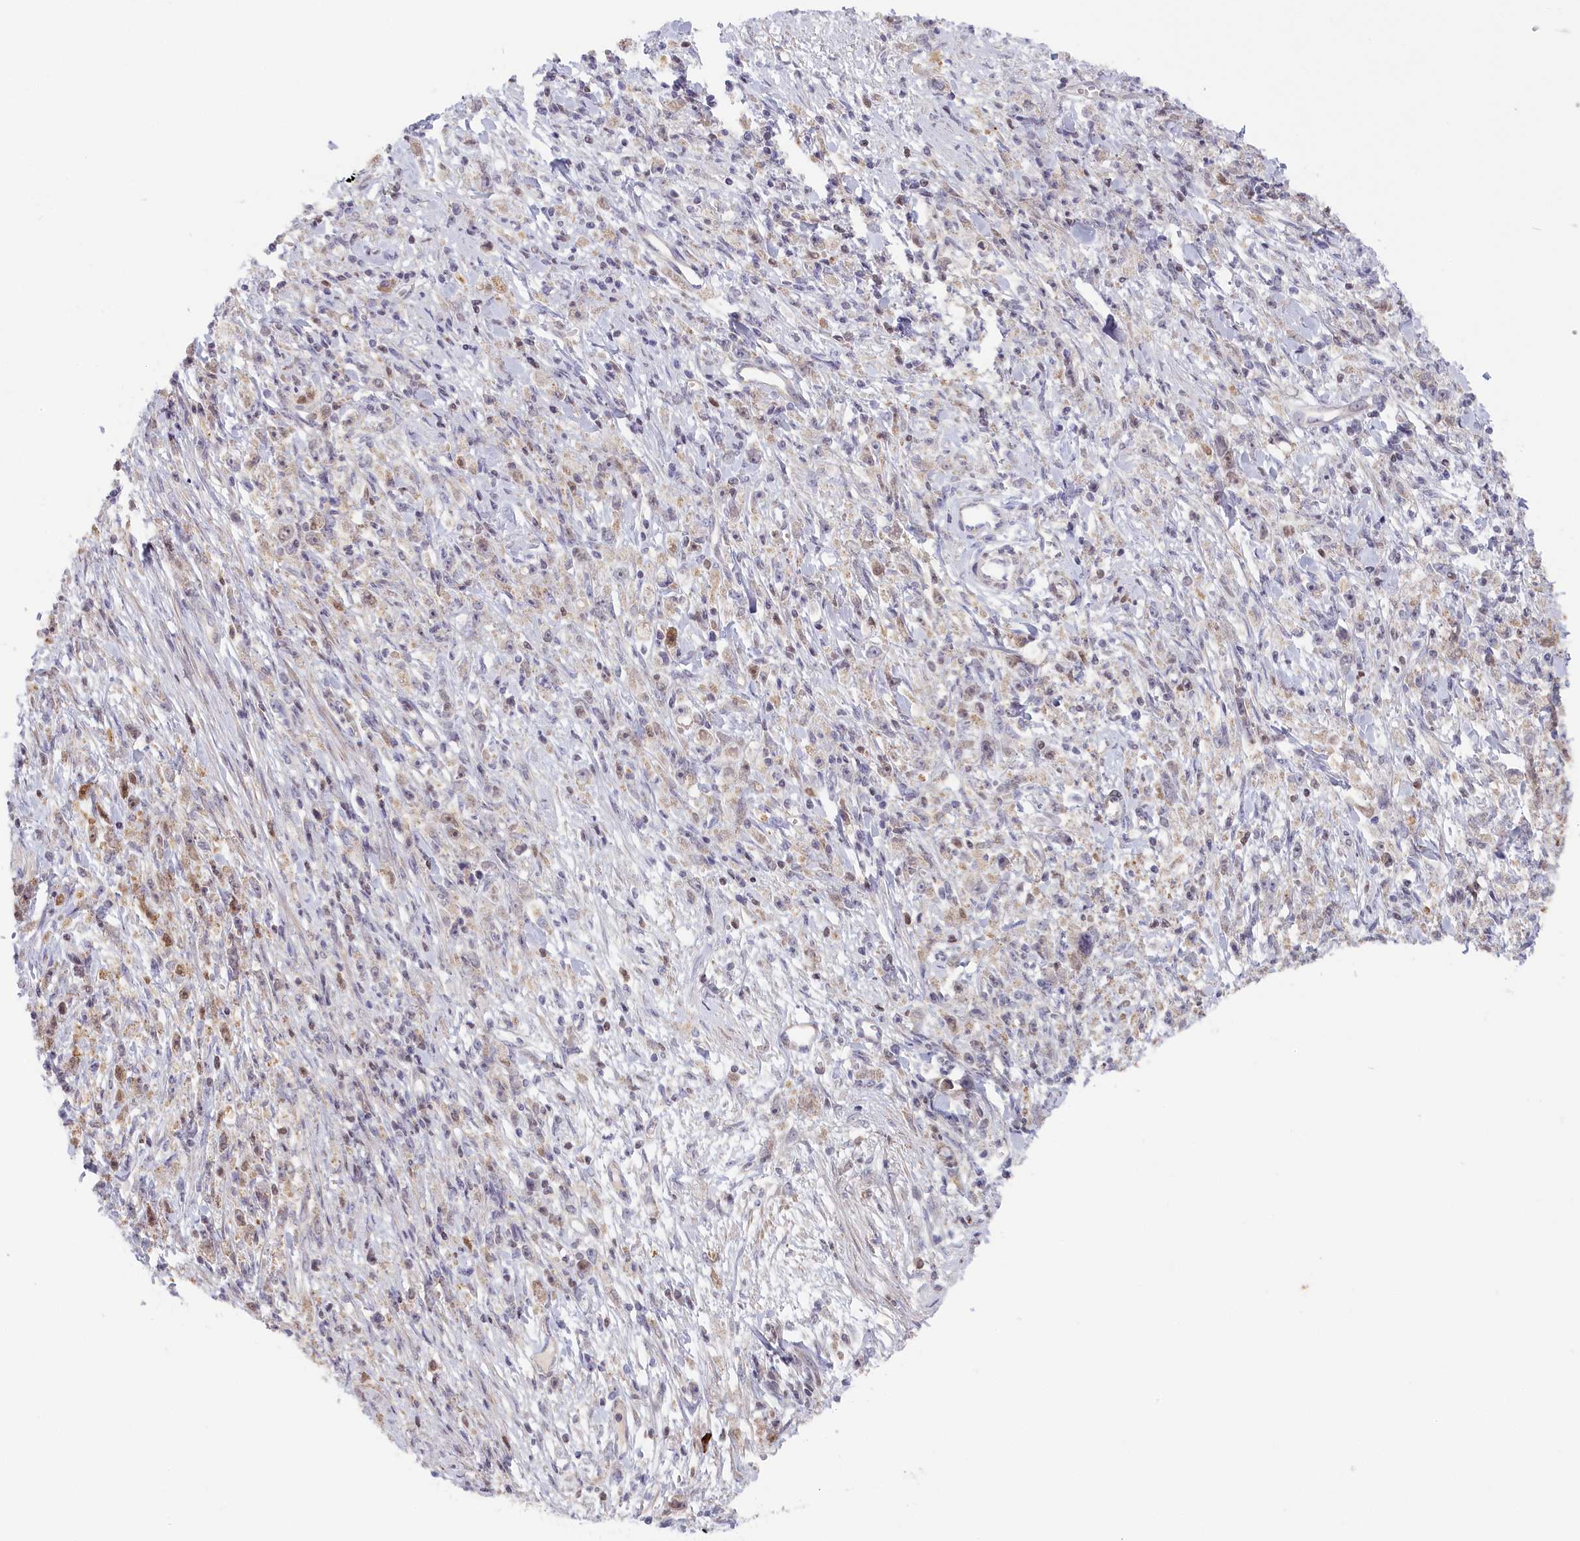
{"staining": {"intensity": "negative", "quantity": "none", "location": "none"}, "tissue": "stomach cancer", "cell_type": "Tumor cells", "image_type": "cancer", "snomed": [{"axis": "morphology", "description": "Adenocarcinoma, NOS"}, {"axis": "topography", "description": "Stomach"}], "caption": "Micrograph shows no protein positivity in tumor cells of adenocarcinoma (stomach) tissue.", "gene": "INTS4", "patient": {"sex": "female", "age": 59}}